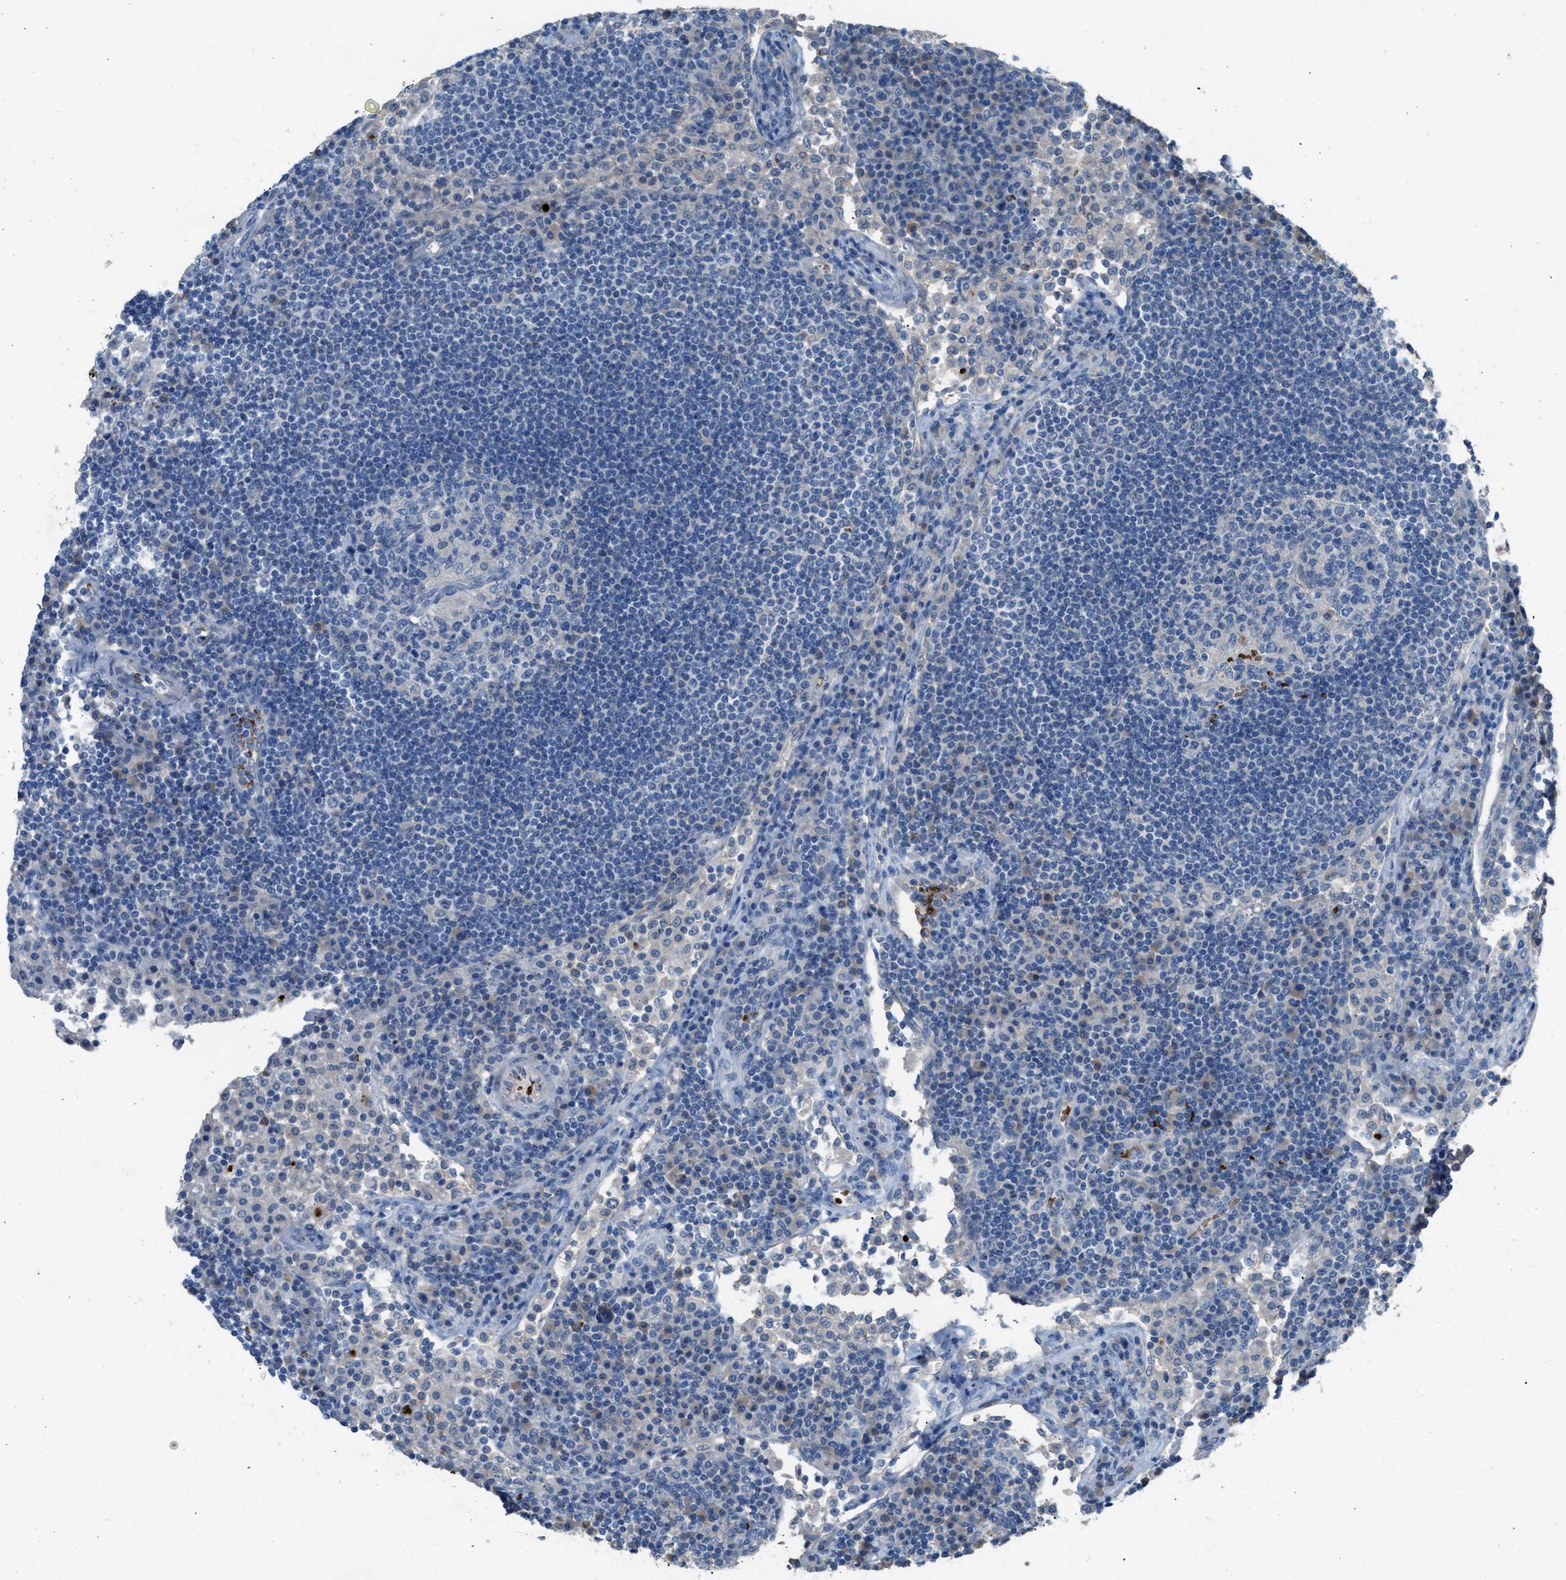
{"staining": {"intensity": "negative", "quantity": "none", "location": "none"}, "tissue": "lymph node", "cell_type": "Germinal center cells", "image_type": "normal", "snomed": [{"axis": "morphology", "description": "Normal tissue, NOS"}, {"axis": "topography", "description": "Lymph node"}], "caption": "An IHC image of unremarkable lymph node is shown. There is no staining in germinal center cells of lymph node.", "gene": "CFAP77", "patient": {"sex": "female", "age": 53}}